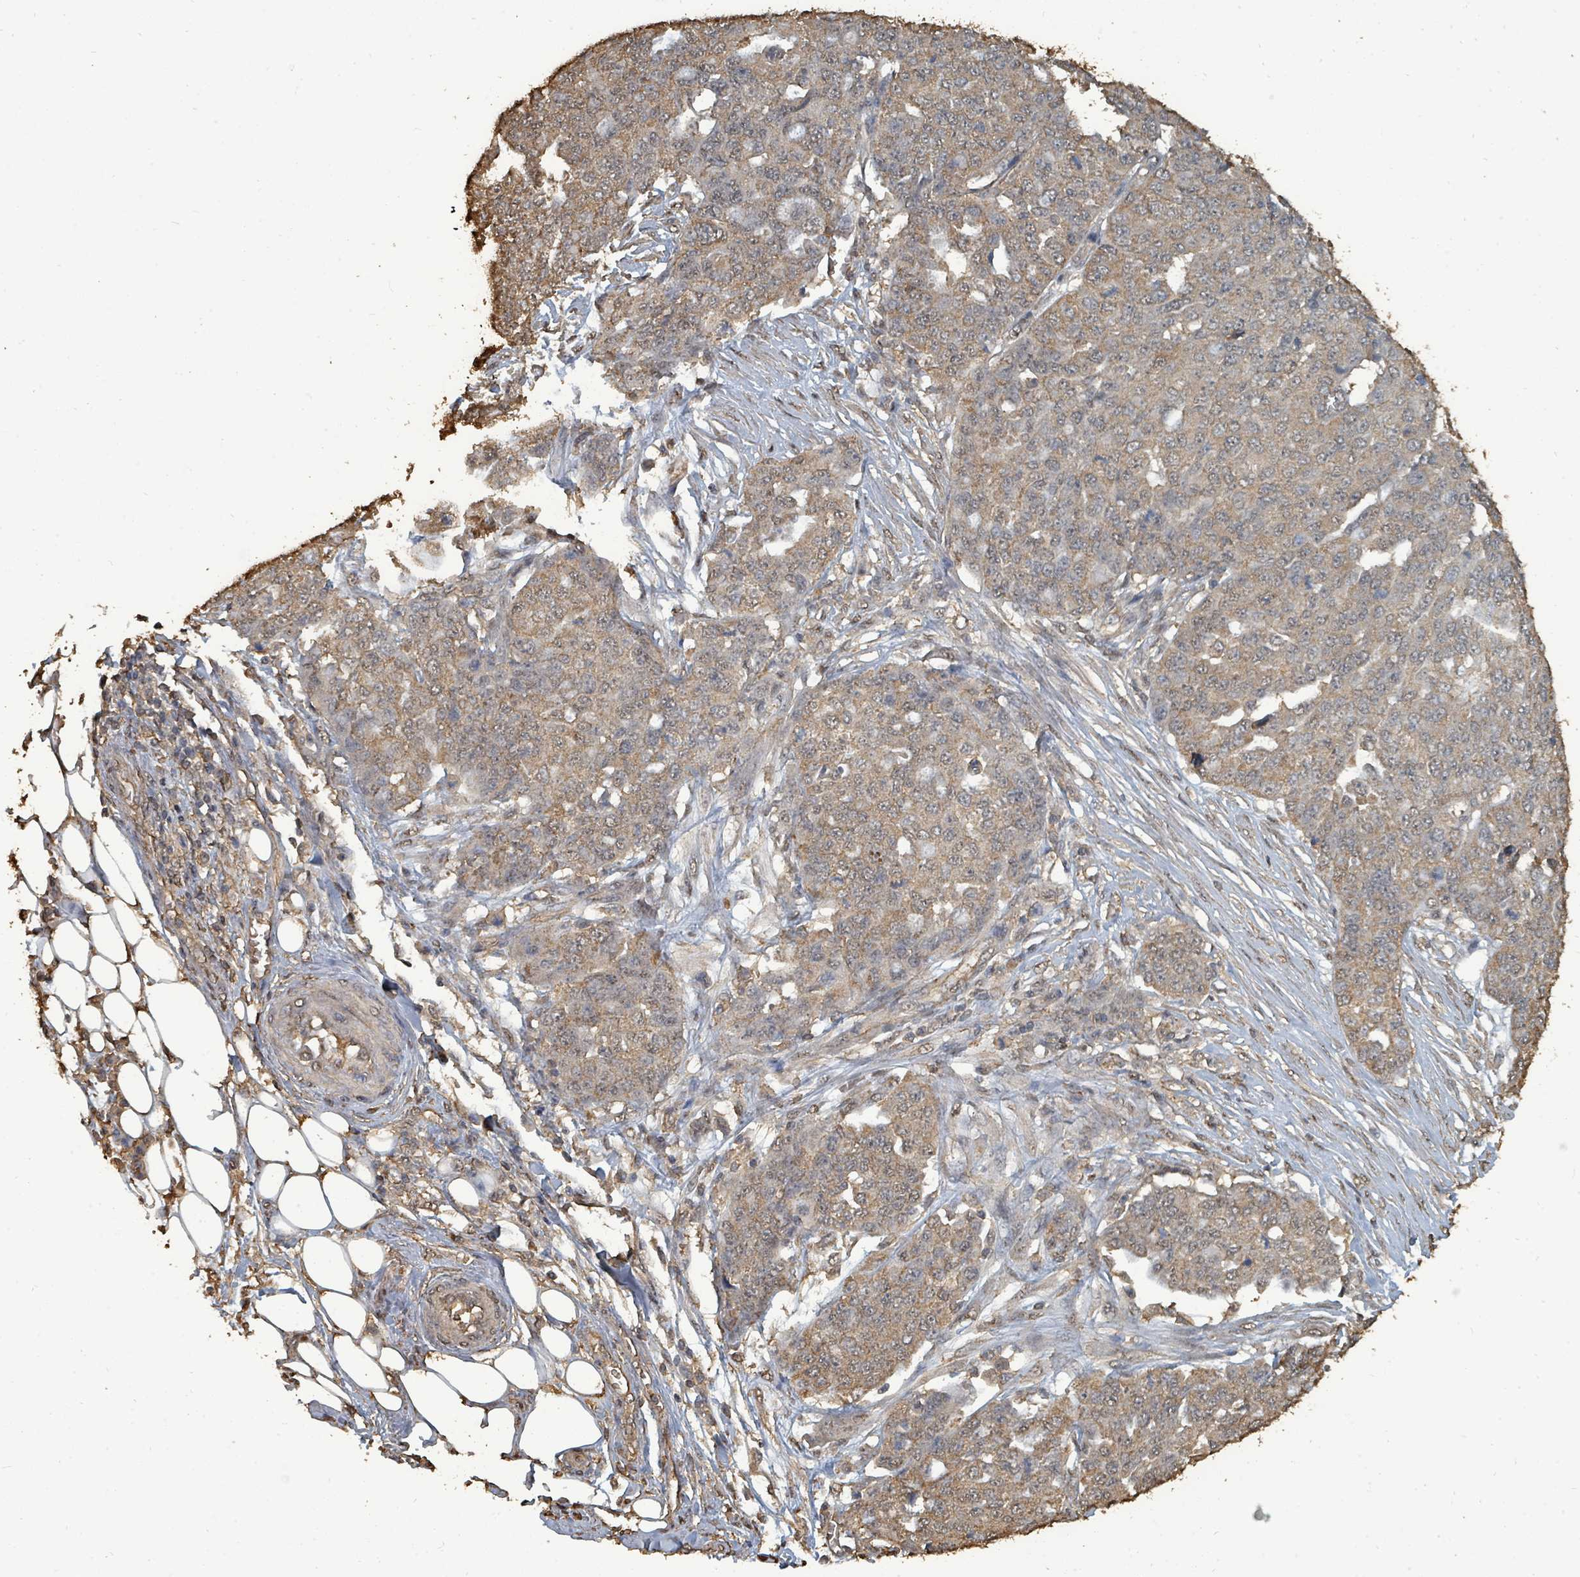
{"staining": {"intensity": "moderate", "quantity": ">75%", "location": "cytoplasmic/membranous"}, "tissue": "ovarian cancer", "cell_type": "Tumor cells", "image_type": "cancer", "snomed": [{"axis": "morphology", "description": "Cystadenocarcinoma, serous, NOS"}, {"axis": "topography", "description": "Soft tissue"}, {"axis": "topography", "description": "Ovary"}], "caption": "Ovarian cancer stained with immunohistochemistry shows moderate cytoplasmic/membranous positivity in approximately >75% of tumor cells.", "gene": "C6orf52", "patient": {"sex": "female", "age": 57}}